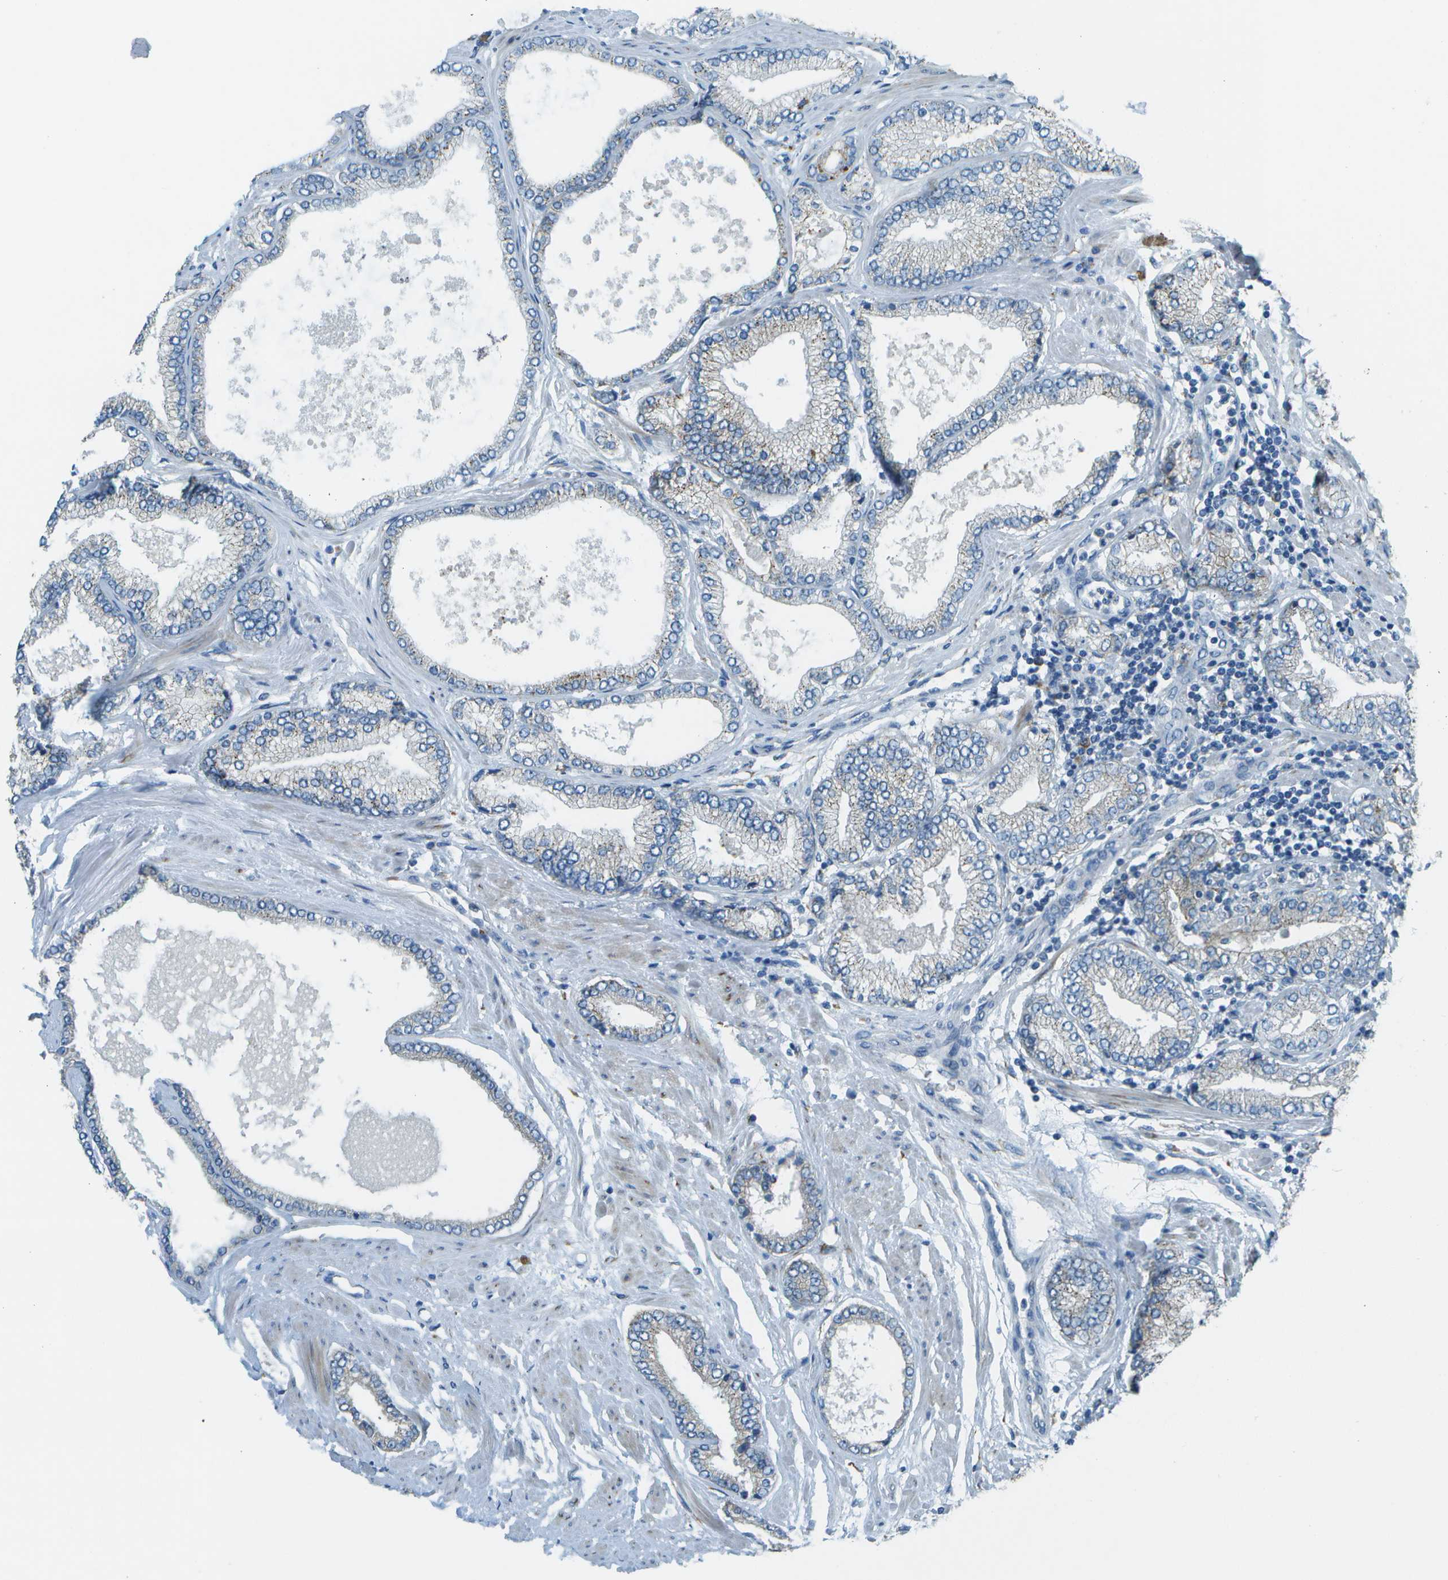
{"staining": {"intensity": "negative", "quantity": "none", "location": "none"}, "tissue": "prostate cancer", "cell_type": "Tumor cells", "image_type": "cancer", "snomed": [{"axis": "morphology", "description": "Adenocarcinoma, High grade"}, {"axis": "topography", "description": "Prostate"}], "caption": "A photomicrograph of prostate high-grade adenocarcinoma stained for a protein shows no brown staining in tumor cells. (Immunohistochemistry (ihc), brightfield microscopy, high magnification).", "gene": "KCTD3", "patient": {"sex": "male", "age": 61}}